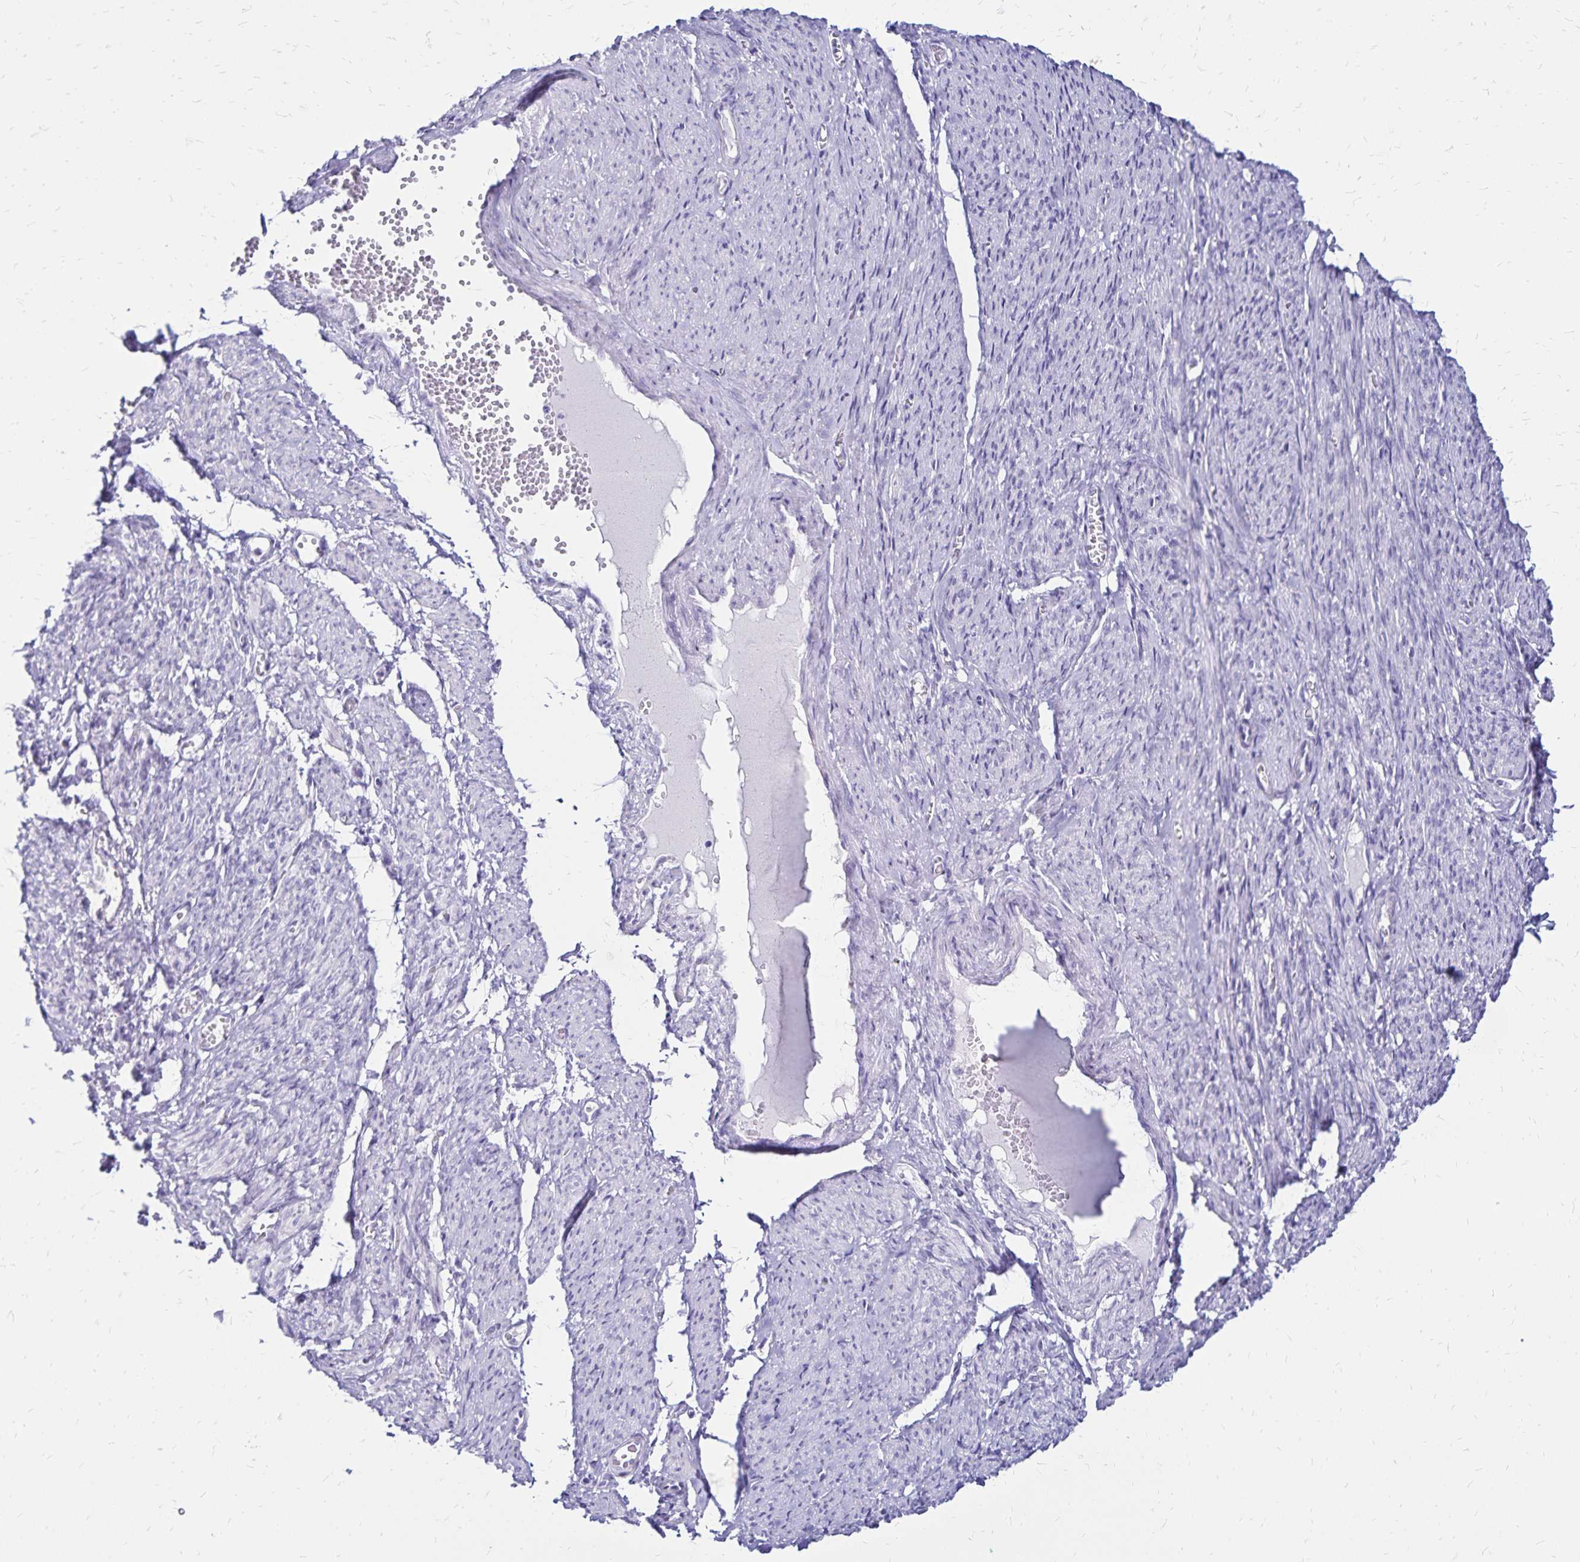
{"staining": {"intensity": "negative", "quantity": "none", "location": "none"}, "tissue": "smooth muscle", "cell_type": "Smooth muscle cells", "image_type": "normal", "snomed": [{"axis": "morphology", "description": "Normal tissue, NOS"}, {"axis": "topography", "description": "Smooth muscle"}], "caption": "Immunohistochemistry micrograph of benign smooth muscle: human smooth muscle stained with DAB demonstrates no significant protein staining in smooth muscle cells. (Stains: DAB (3,3'-diaminobenzidine) IHC with hematoxylin counter stain, Microscopy: brightfield microscopy at high magnification).", "gene": "LIN28B", "patient": {"sex": "female", "age": 65}}